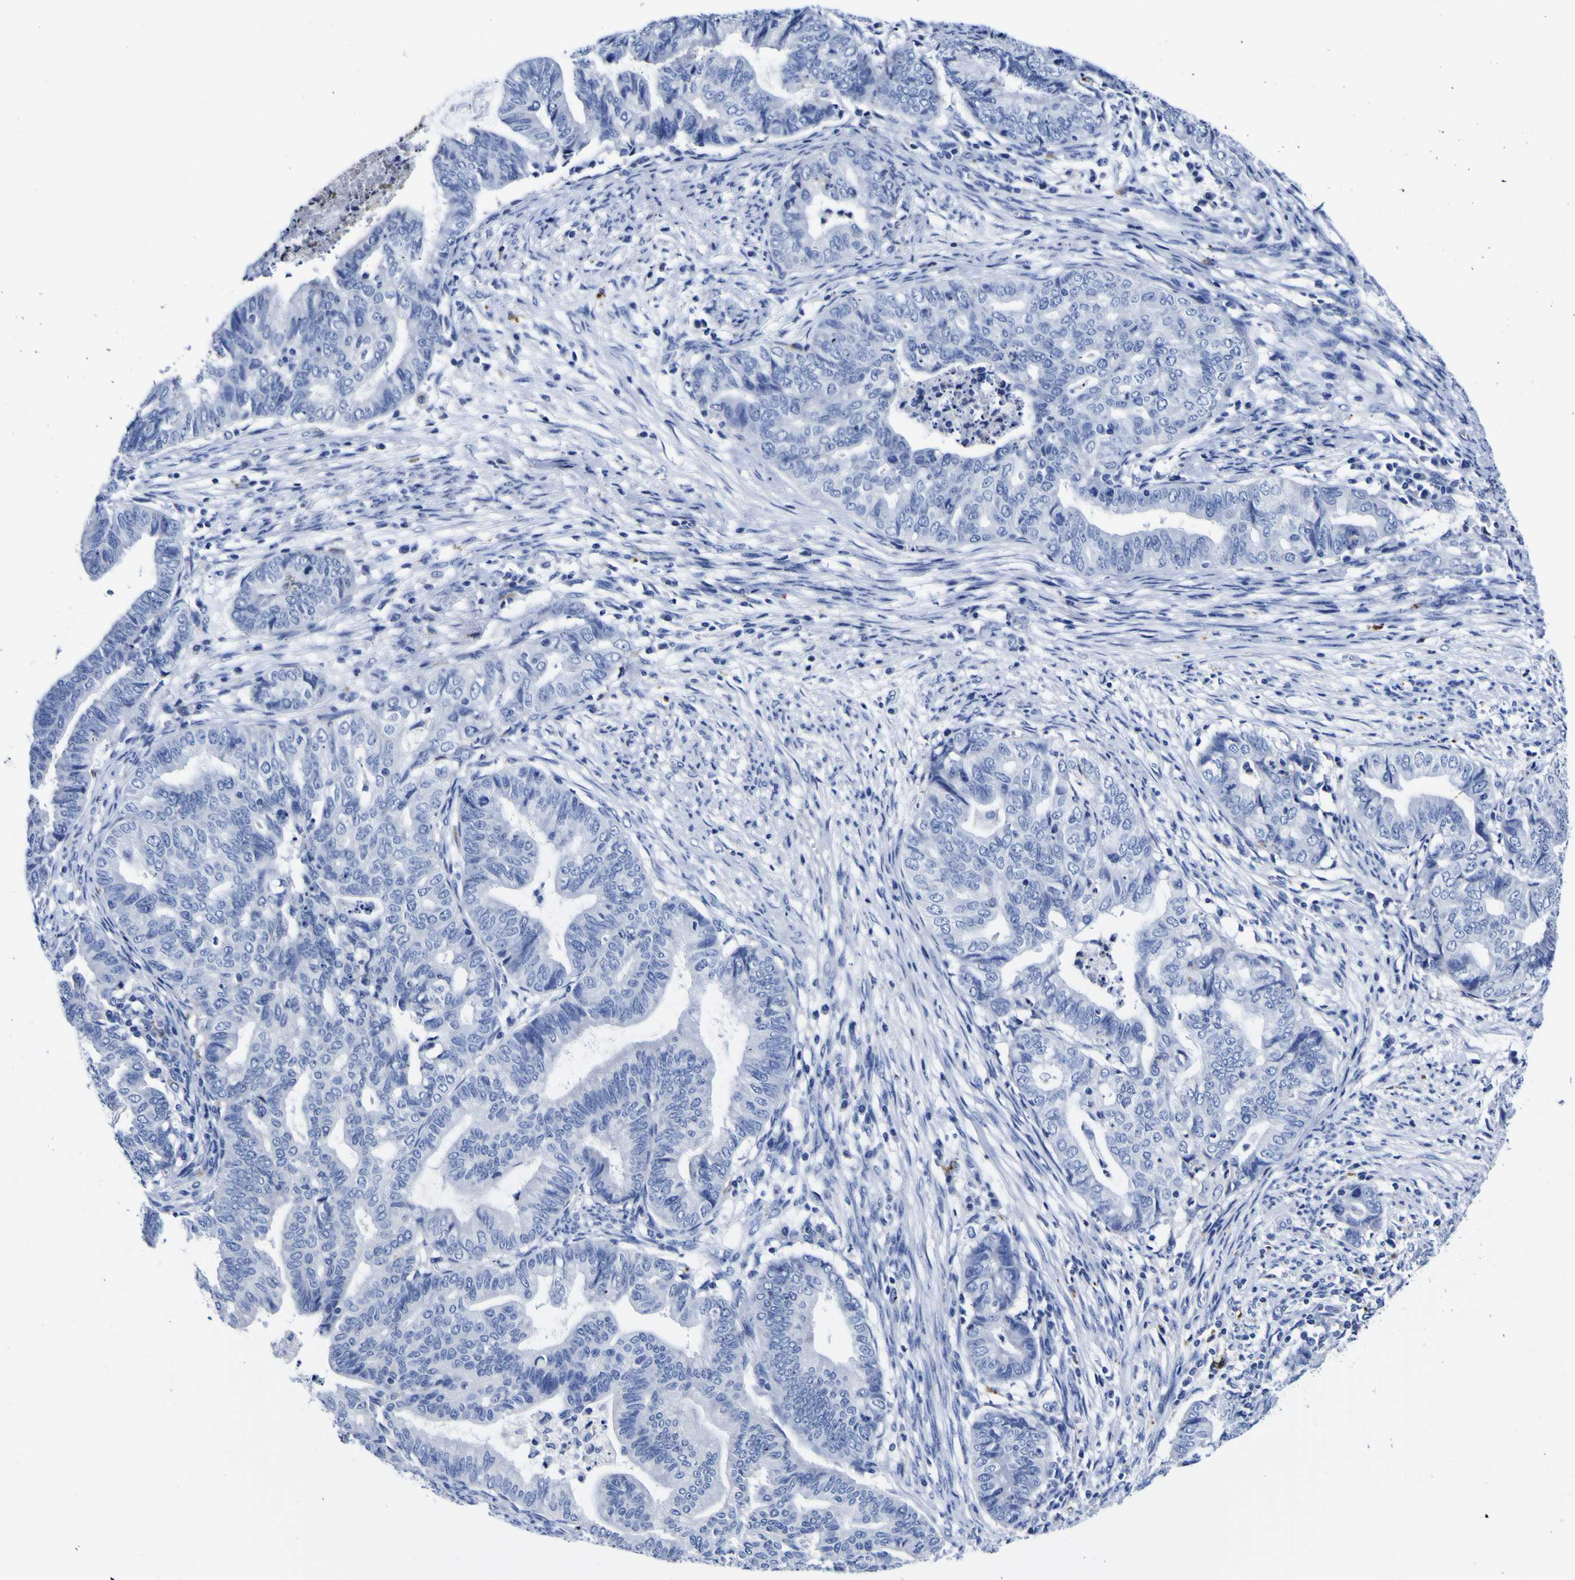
{"staining": {"intensity": "negative", "quantity": "none", "location": "none"}, "tissue": "endometrial cancer", "cell_type": "Tumor cells", "image_type": "cancer", "snomed": [{"axis": "morphology", "description": "Adenocarcinoma, NOS"}, {"axis": "topography", "description": "Endometrium"}], "caption": "Image shows no significant protein expression in tumor cells of adenocarcinoma (endometrial).", "gene": "HLA-DQA1", "patient": {"sex": "female", "age": 79}}